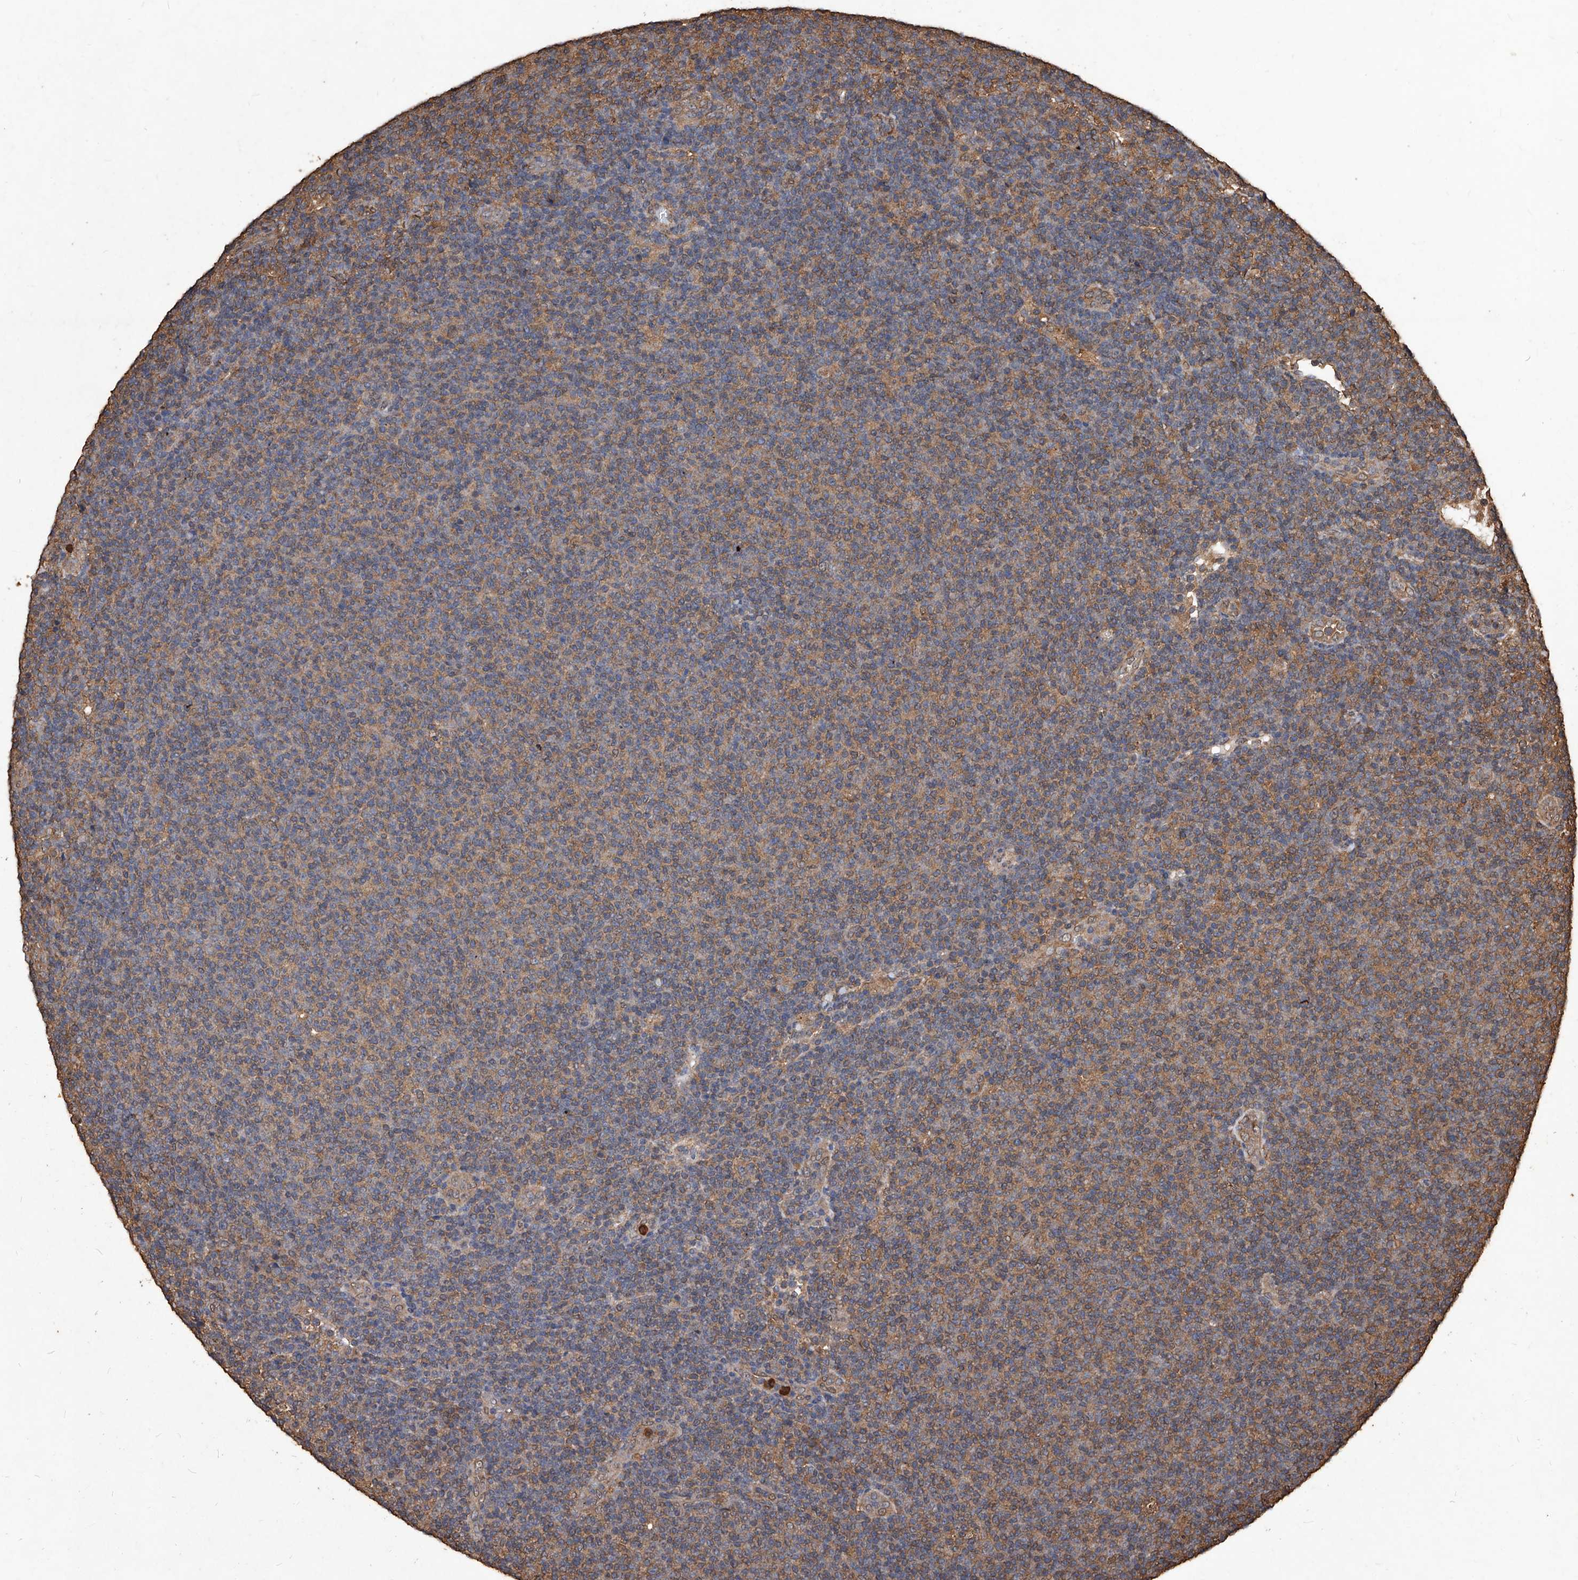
{"staining": {"intensity": "moderate", "quantity": "25%-75%", "location": "cytoplasmic/membranous"}, "tissue": "lymphoma", "cell_type": "Tumor cells", "image_type": "cancer", "snomed": [{"axis": "morphology", "description": "Malignant lymphoma, non-Hodgkin's type, Low grade"}, {"axis": "topography", "description": "Lymph node"}], "caption": "Tumor cells reveal medium levels of moderate cytoplasmic/membranous expression in about 25%-75% of cells in low-grade malignant lymphoma, non-Hodgkin's type. Using DAB (3,3'-diaminobenzidine) (brown) and hematoxylin (blue) stains, captured at high magnification using brightfield microscopy.", "gene": "UCP2", "patient": {"sex": "male", "age": 66}}